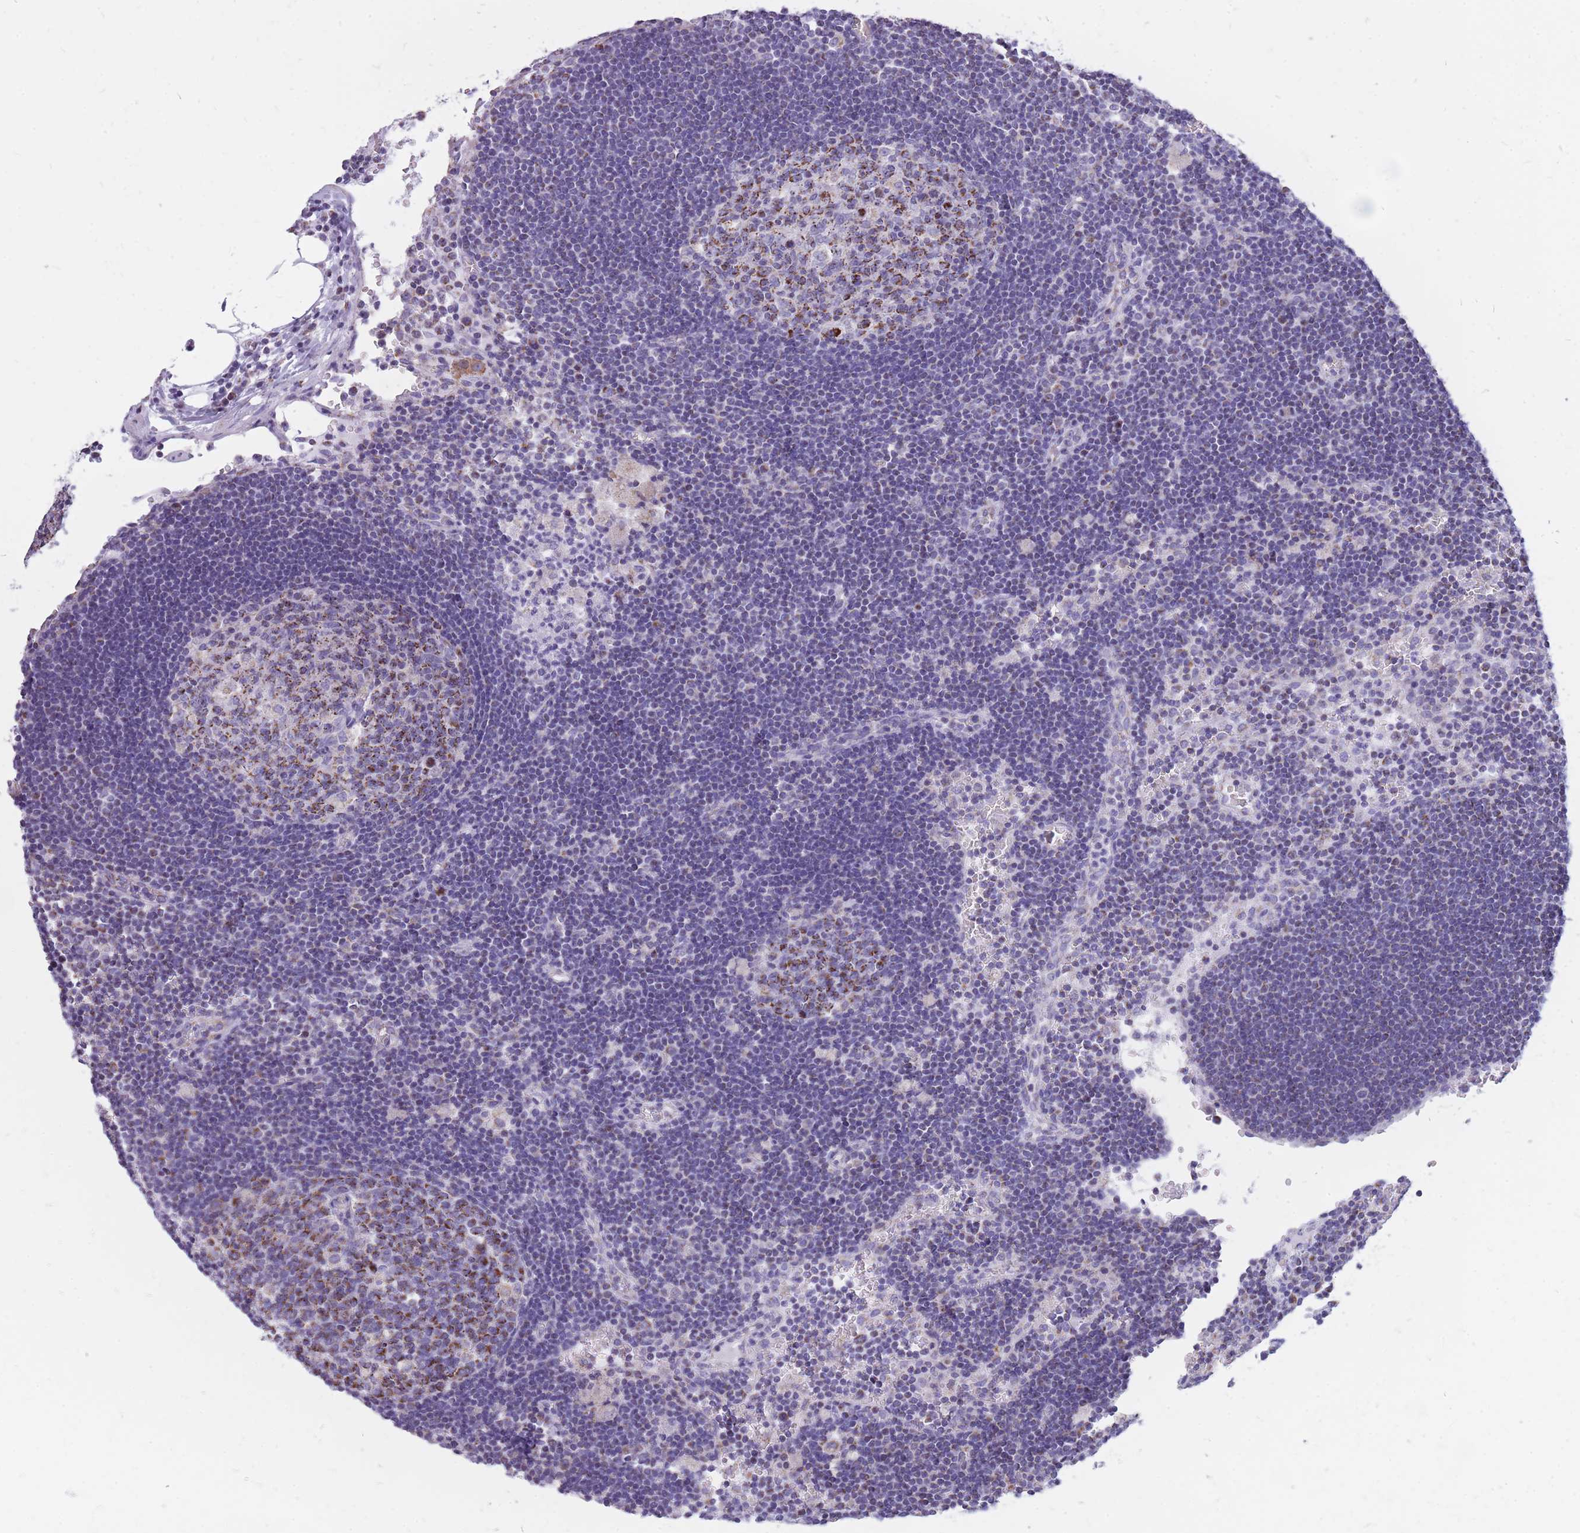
{"staining": {"intensity": "moderate", "quantity": ">75%", "location": "cytoplasmic/membranous"}, "tissue": "lymph node", "cell_type": "Germinal center cells", "image_type": "normal", "snomed": [{"axis": "morphology", "description": "Normal tissue, NOS"}, {"axis": "topography", "description": "Lymph node"}], "caption": "A brown stain labels moderate cytoplasmic/membranous expression of a protein in germinal center cells of benign human lymph node.", "gene": "PCSK1", "patient": {"sex": "male", "age": 62}}